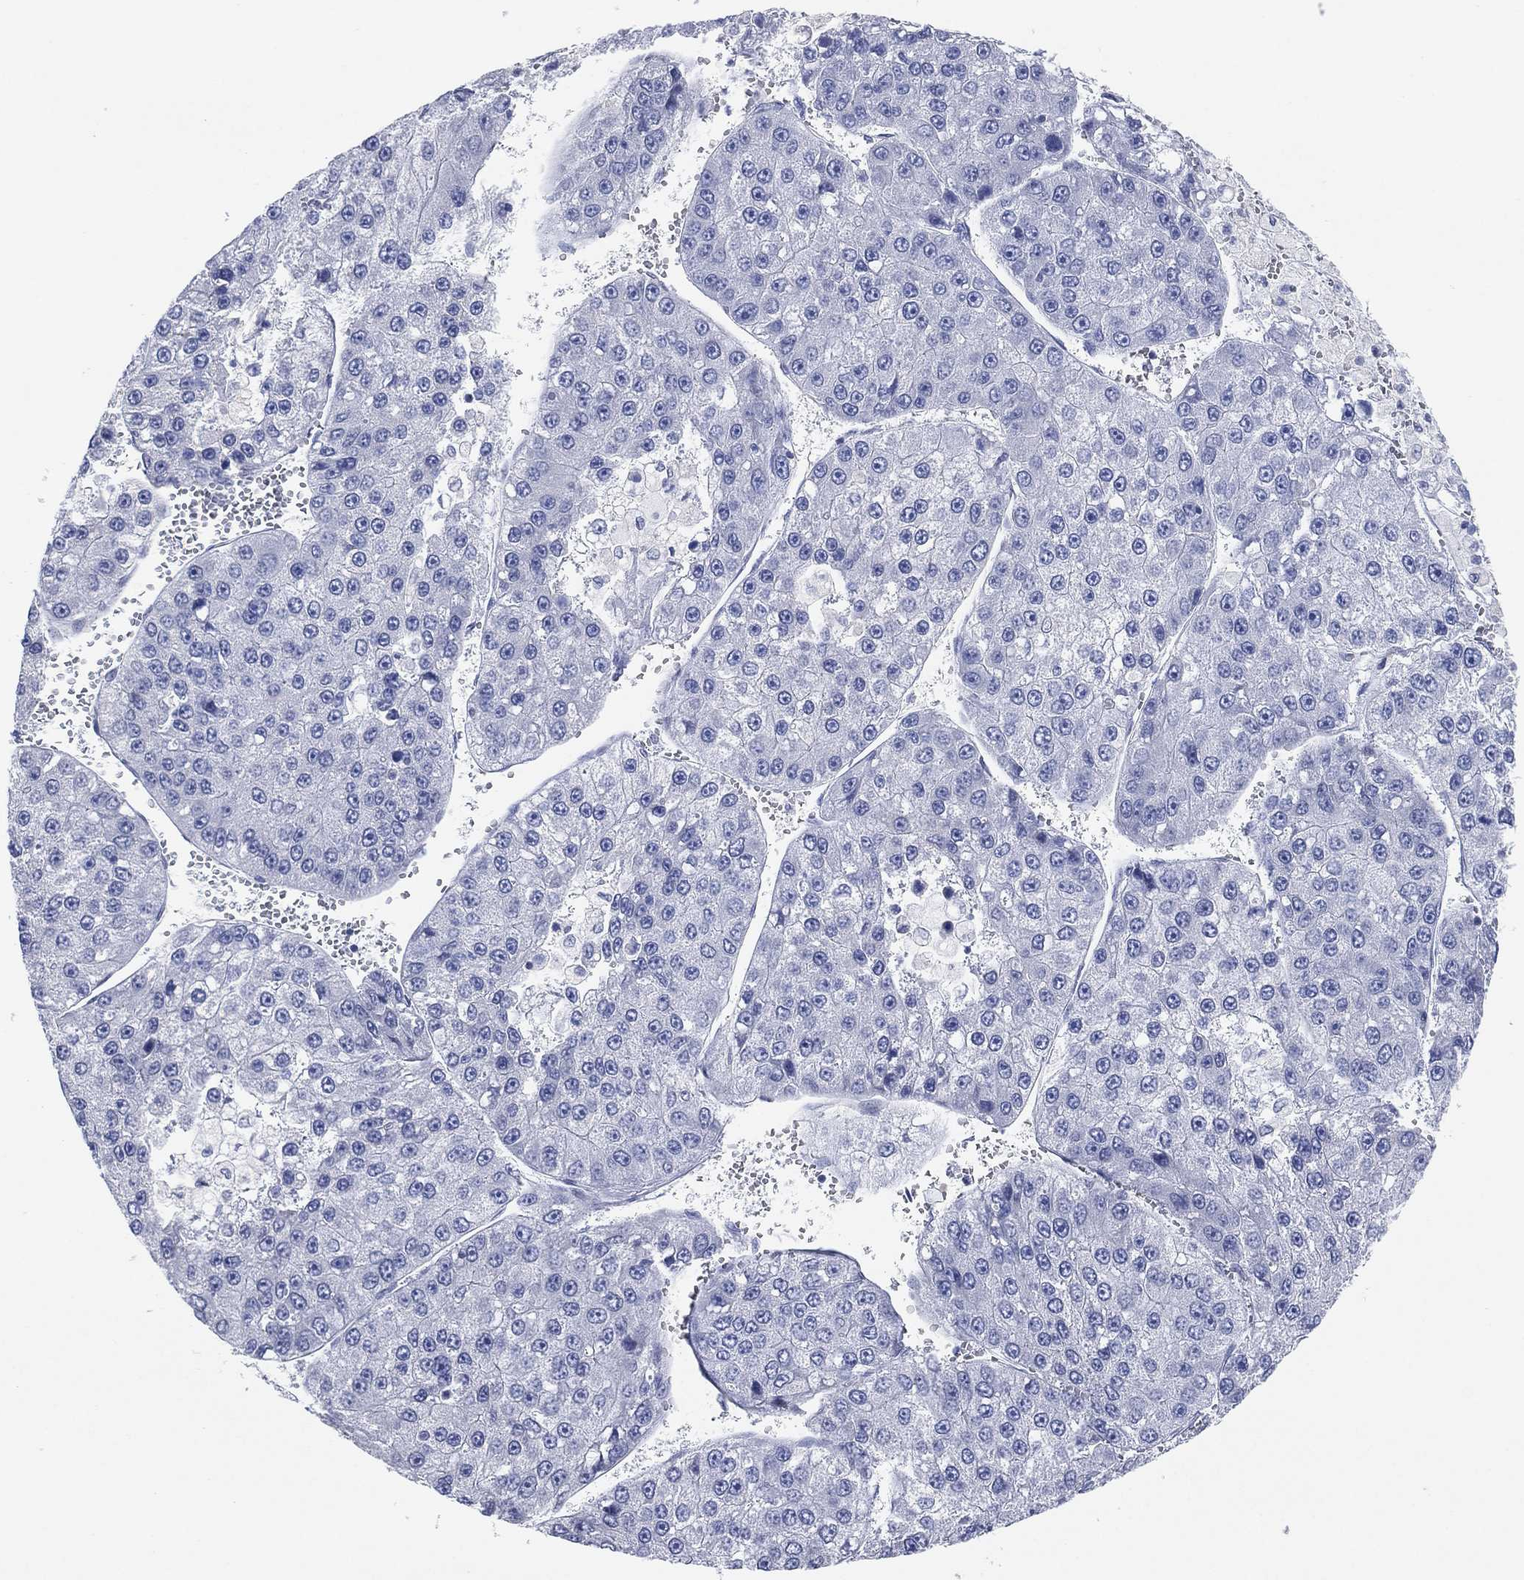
{"staining": {"intensity": "negative", "quantity": "none", "location": "none"}, "tissue": "liver cancer", "cell_type": "Tumor cells", "image_type": "cancer", "snomed": [{"axis": "morphology", "description": "Carcinoma, Hepatocellular, NOS"}, {"axis": "topography", "description": "Liver"}], "caption": "Human hepatocellular carcinoma (liver) stained for a protein using immunohistochemistry demonstrates no positivity in tumor cells.", "gene": "CFTR", "patient": {"sex": "female", "age": 73}}